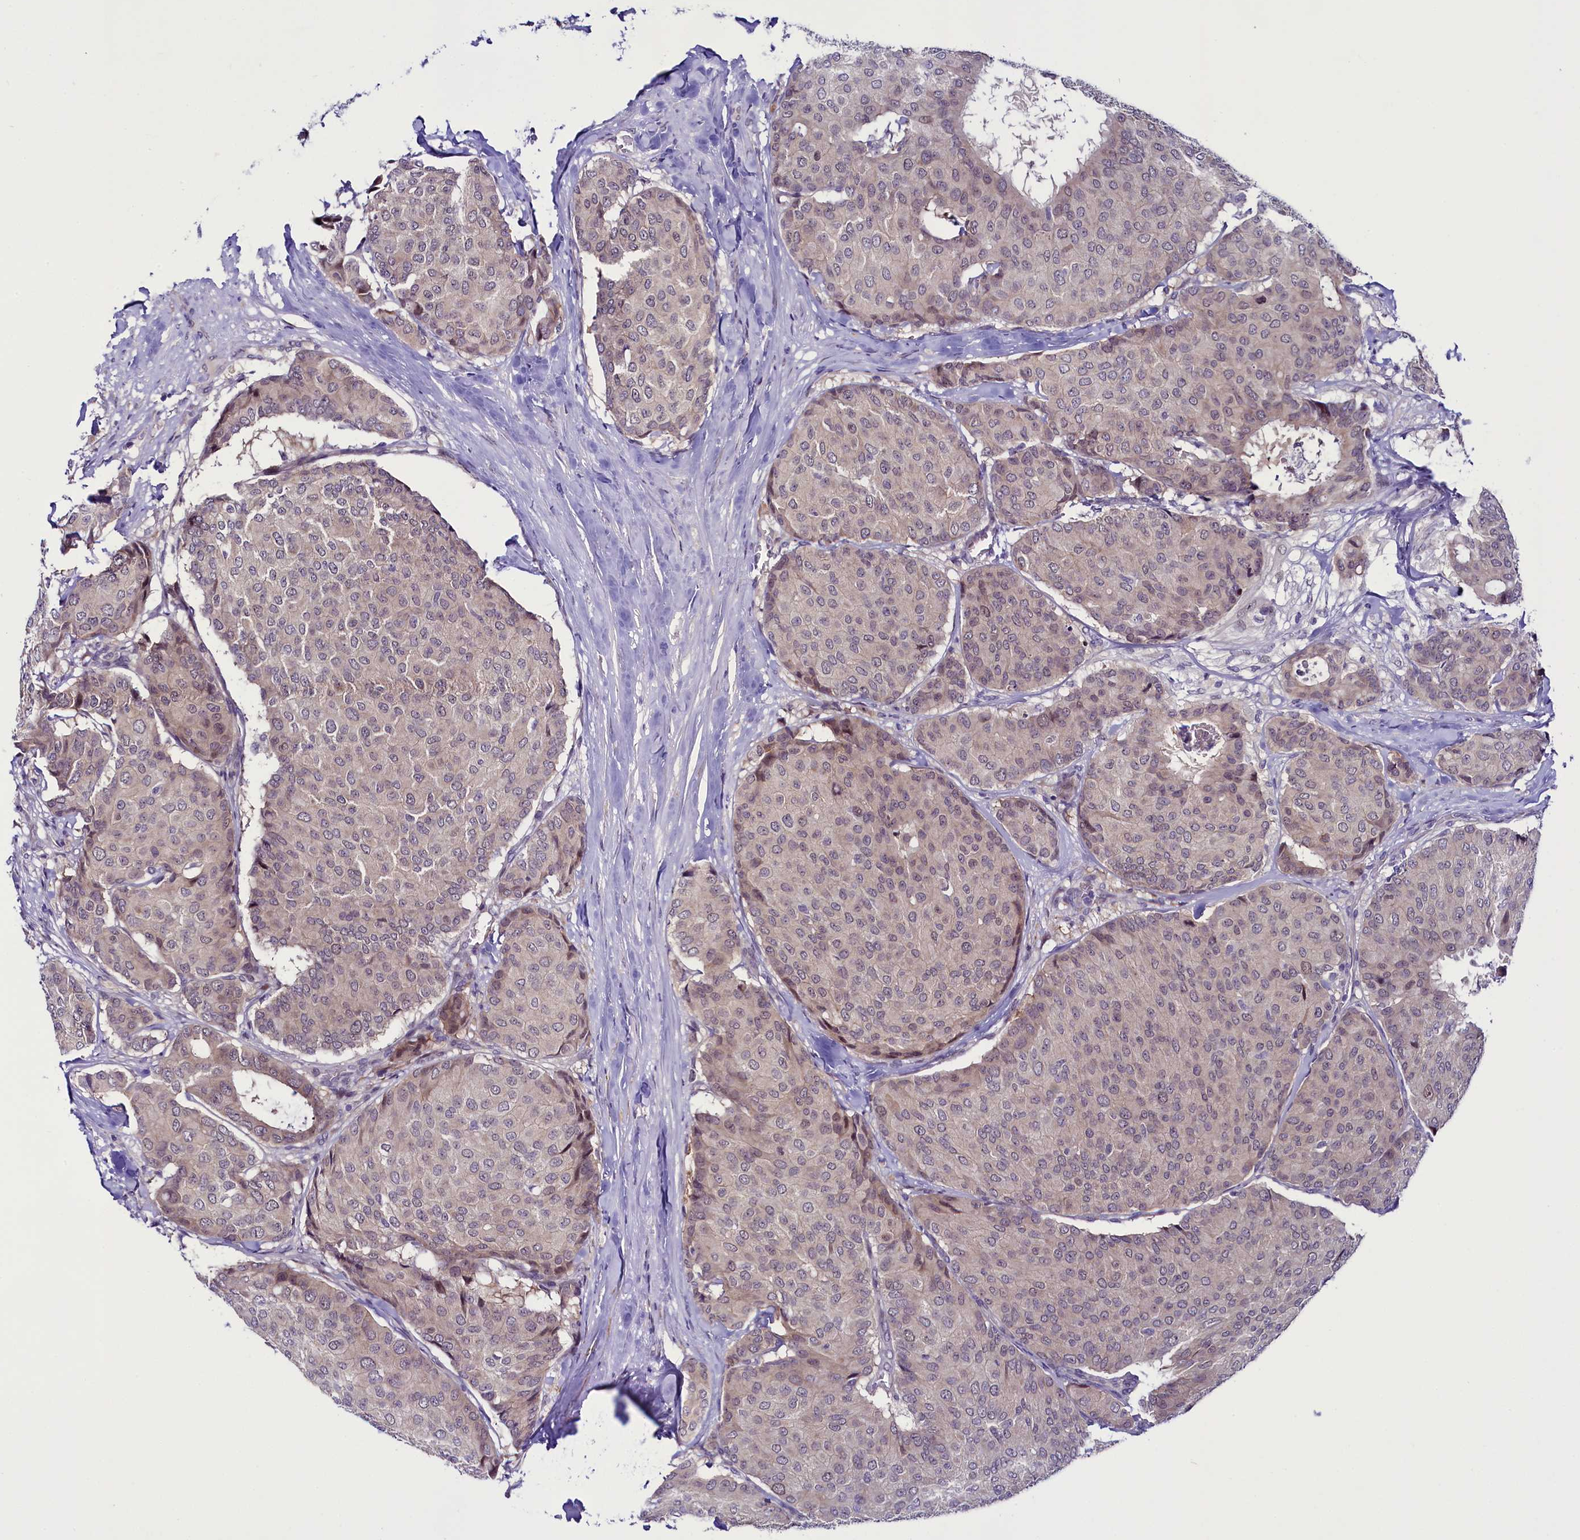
{"staining": {"intensity": "negative", "quantity": "none", "location": "none"}, "tissue": "breast cancer", "cell_type": "Tumor cells", "image_type": "cancer", "snomed": [{"axis": "morphology", "description": "Duct carcinoma"}, {"axis": "topography", "description": "Breast"}], "caption": "This photomicrograph is of invasive ductal carcinoma (breast) stained with immunohistochemistry to label a protein in brown with the nuclei are counter-stained blue. There is no staining in tumor cells.", "gene": "CCDC106", "patient": {"sex": "female", "age": 75}}